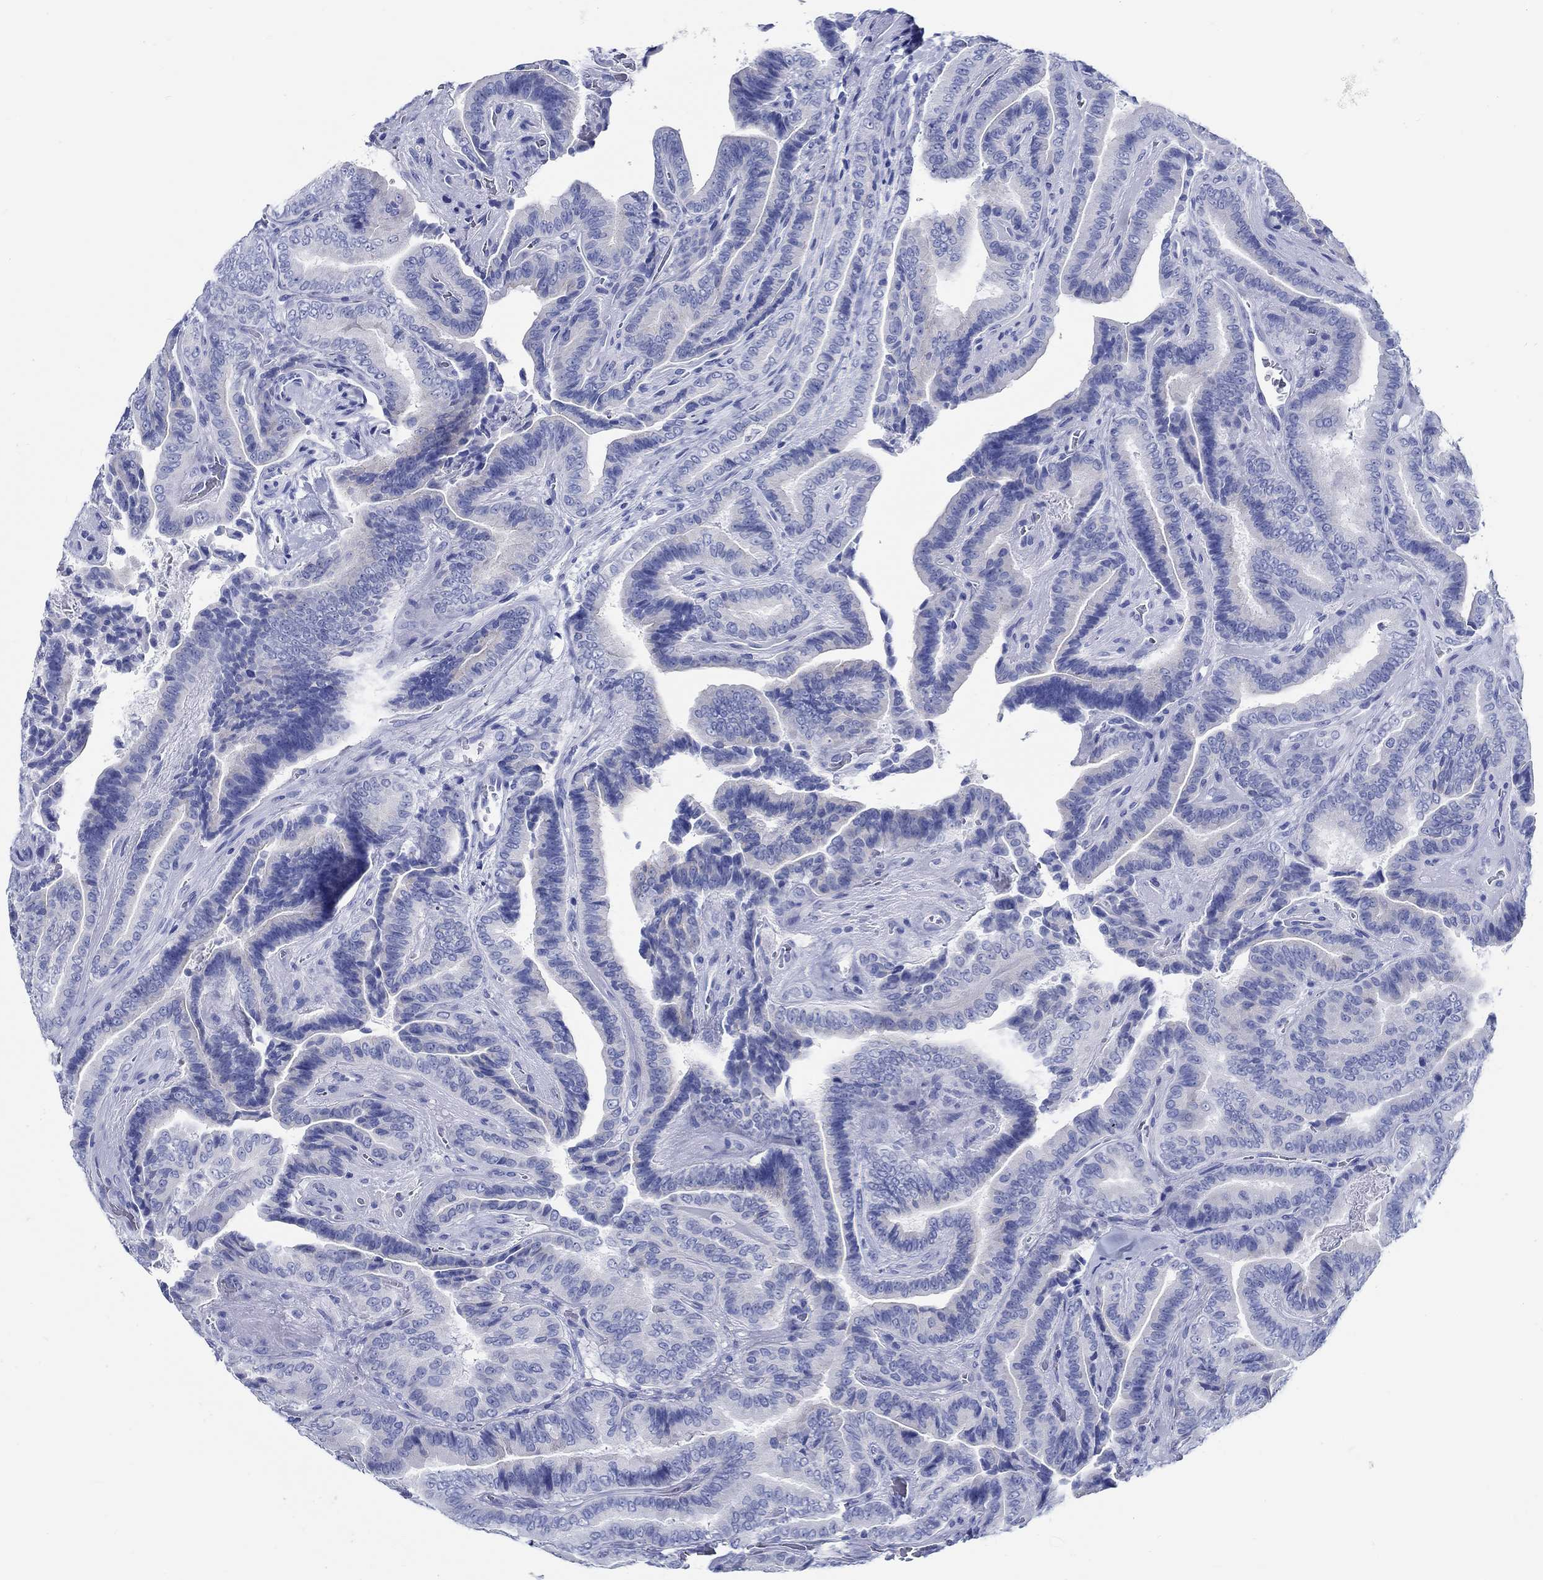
{"staining": {"intensity": "negative", "quantity": "none", "location": "none"}, "tissue": "thyroid cancer", "cell_type": "Tumor cells", "image_type": "cancer", "snomed": [{"axis": "morphology", "description": "Papillary adenocarcinoma, NOS"}, {"axis": "topography", "description": "Thyroid gland"}], "caption": "High power microscopy image of an immunohistochemistry (IHC) micrograph of thyroid cancer (papillary adenocarcinoma), revealing no significant staining in tumor cells.", "gene": "RD3L", "patient": {"sex": "male", "age": 61}}